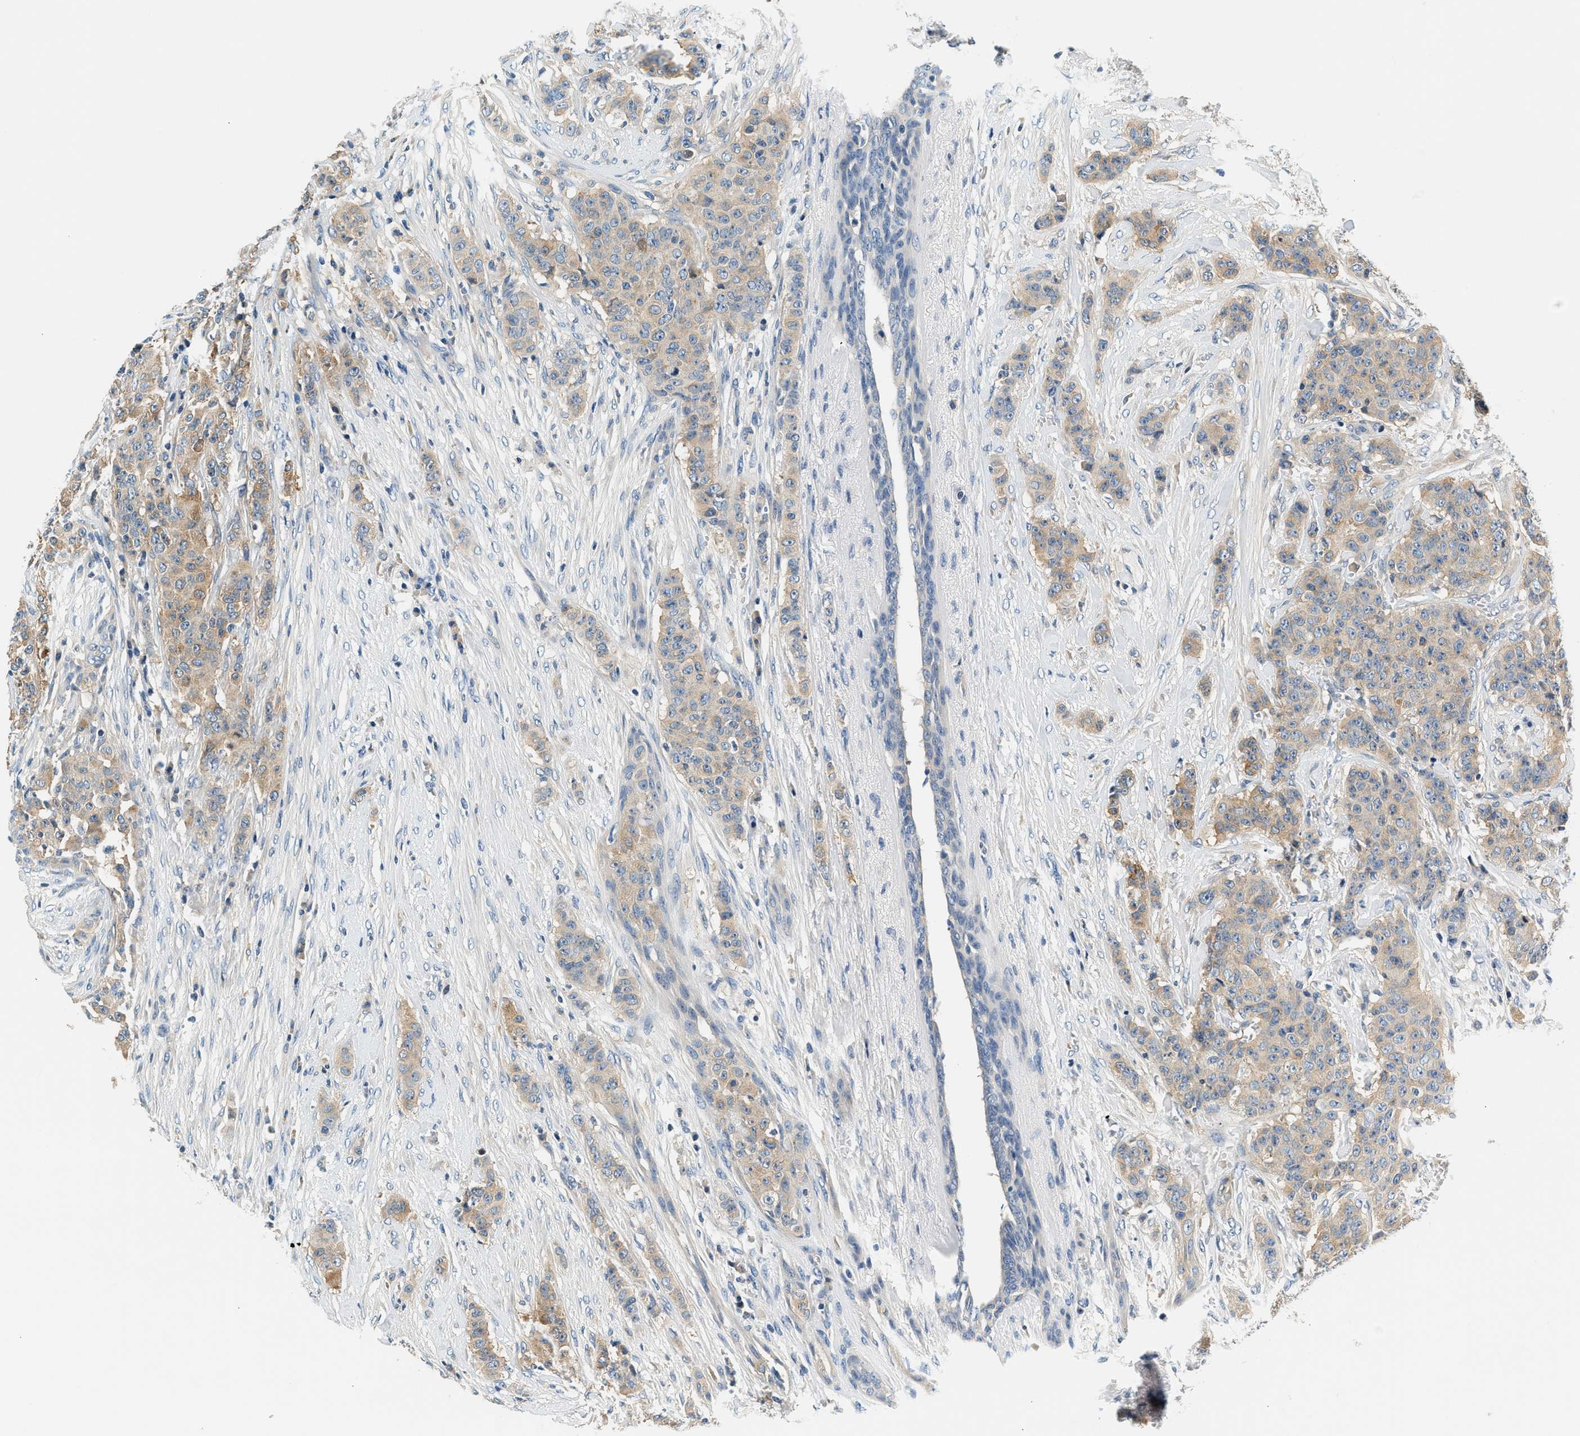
{"staining": {"intensity": "weak", "quantity": ">75%", "location": "cytoplasmic/membranous"}, "tissue": "breast cancer", "cell_type": "Tumor cells", "image_type": "cancer", "snomed": [{"axis": "morphology", "description": "Normal tissue, NOS"}, {"axis": "morphology", "description": "Duct carcinoma"}, {"axis": "topography", "description": "Breast"}], "caption": "Immunohistochemical staining of human breast intraductal carcinoma reveals low levels of weak cytoplasmic/membranous positivity in about >75% of tumor cells. (Stains: DAB (3,3'-diaminobenzidine) in brown, nuclei in blue, Microscopy: brightfield microscopy at high magnification).", "gene": "SLC35E1", "patient": {"sex": "female", "age": 40}}